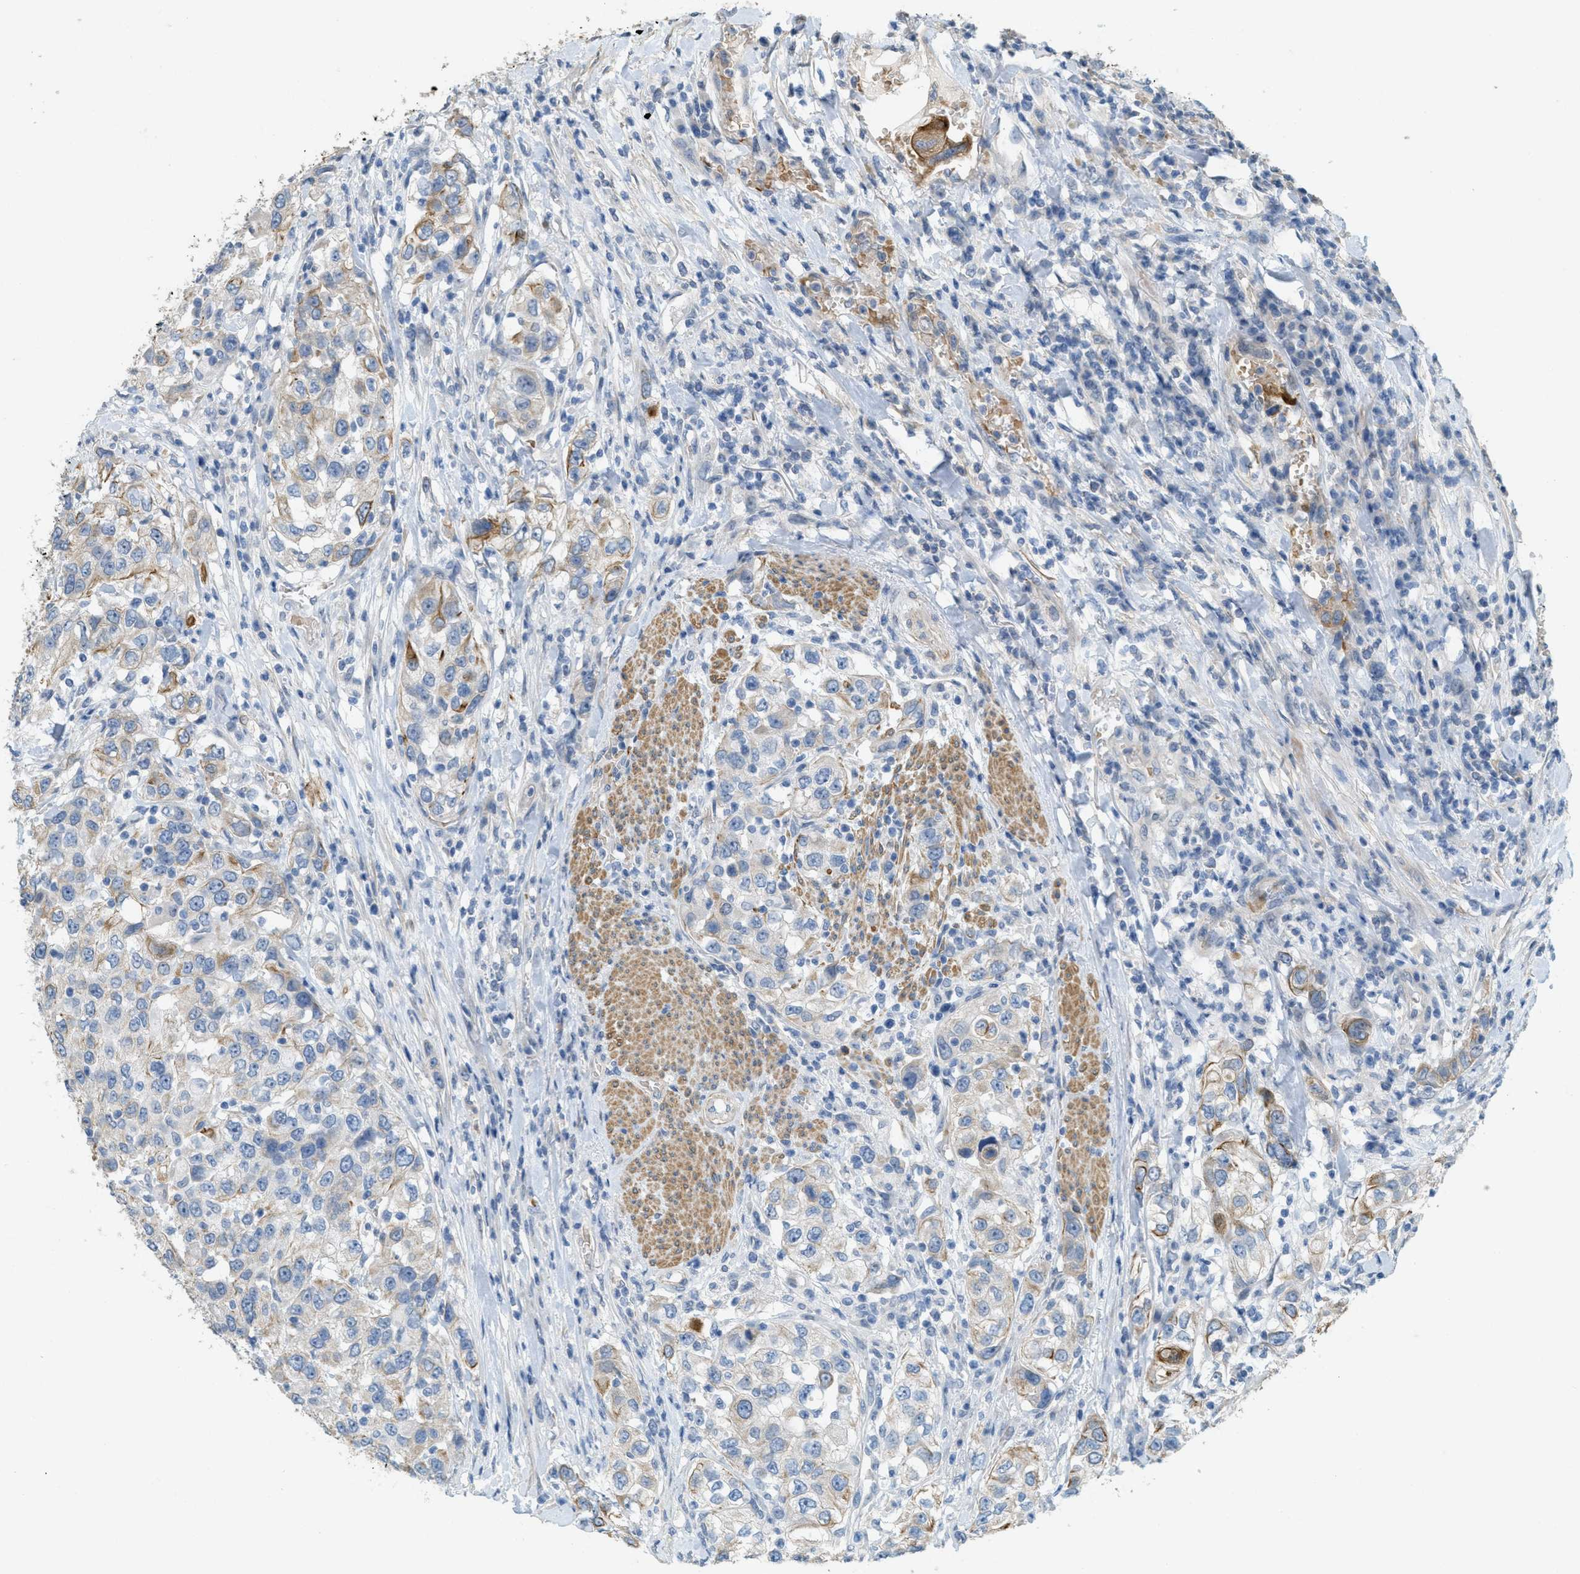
{"staining": {"intensity": "moderate", "quantity": "<25%", "location": "cytoplasmic/membranous"}, "tissue": "urothelial cancer", "cell_type": "Tumor cells", "image_type": "cancer", "snomed": [{"axis": "morphology", "description": "Urothelial carcinoma, High grade"}, {"axis": "topography", "description": "Urinary bladder"}], "caption": "Immunohistochemical staining of high-grade urothelial carcinoma shows low levels of moderate cytoplasmic/membranous positivity in approximately <25% of tumor cells. Ihc stains the protein of interest in brown and the nuclei are stained blue.", "gene": "MRS2", "patient": {"sex": "female", "age": 80}}